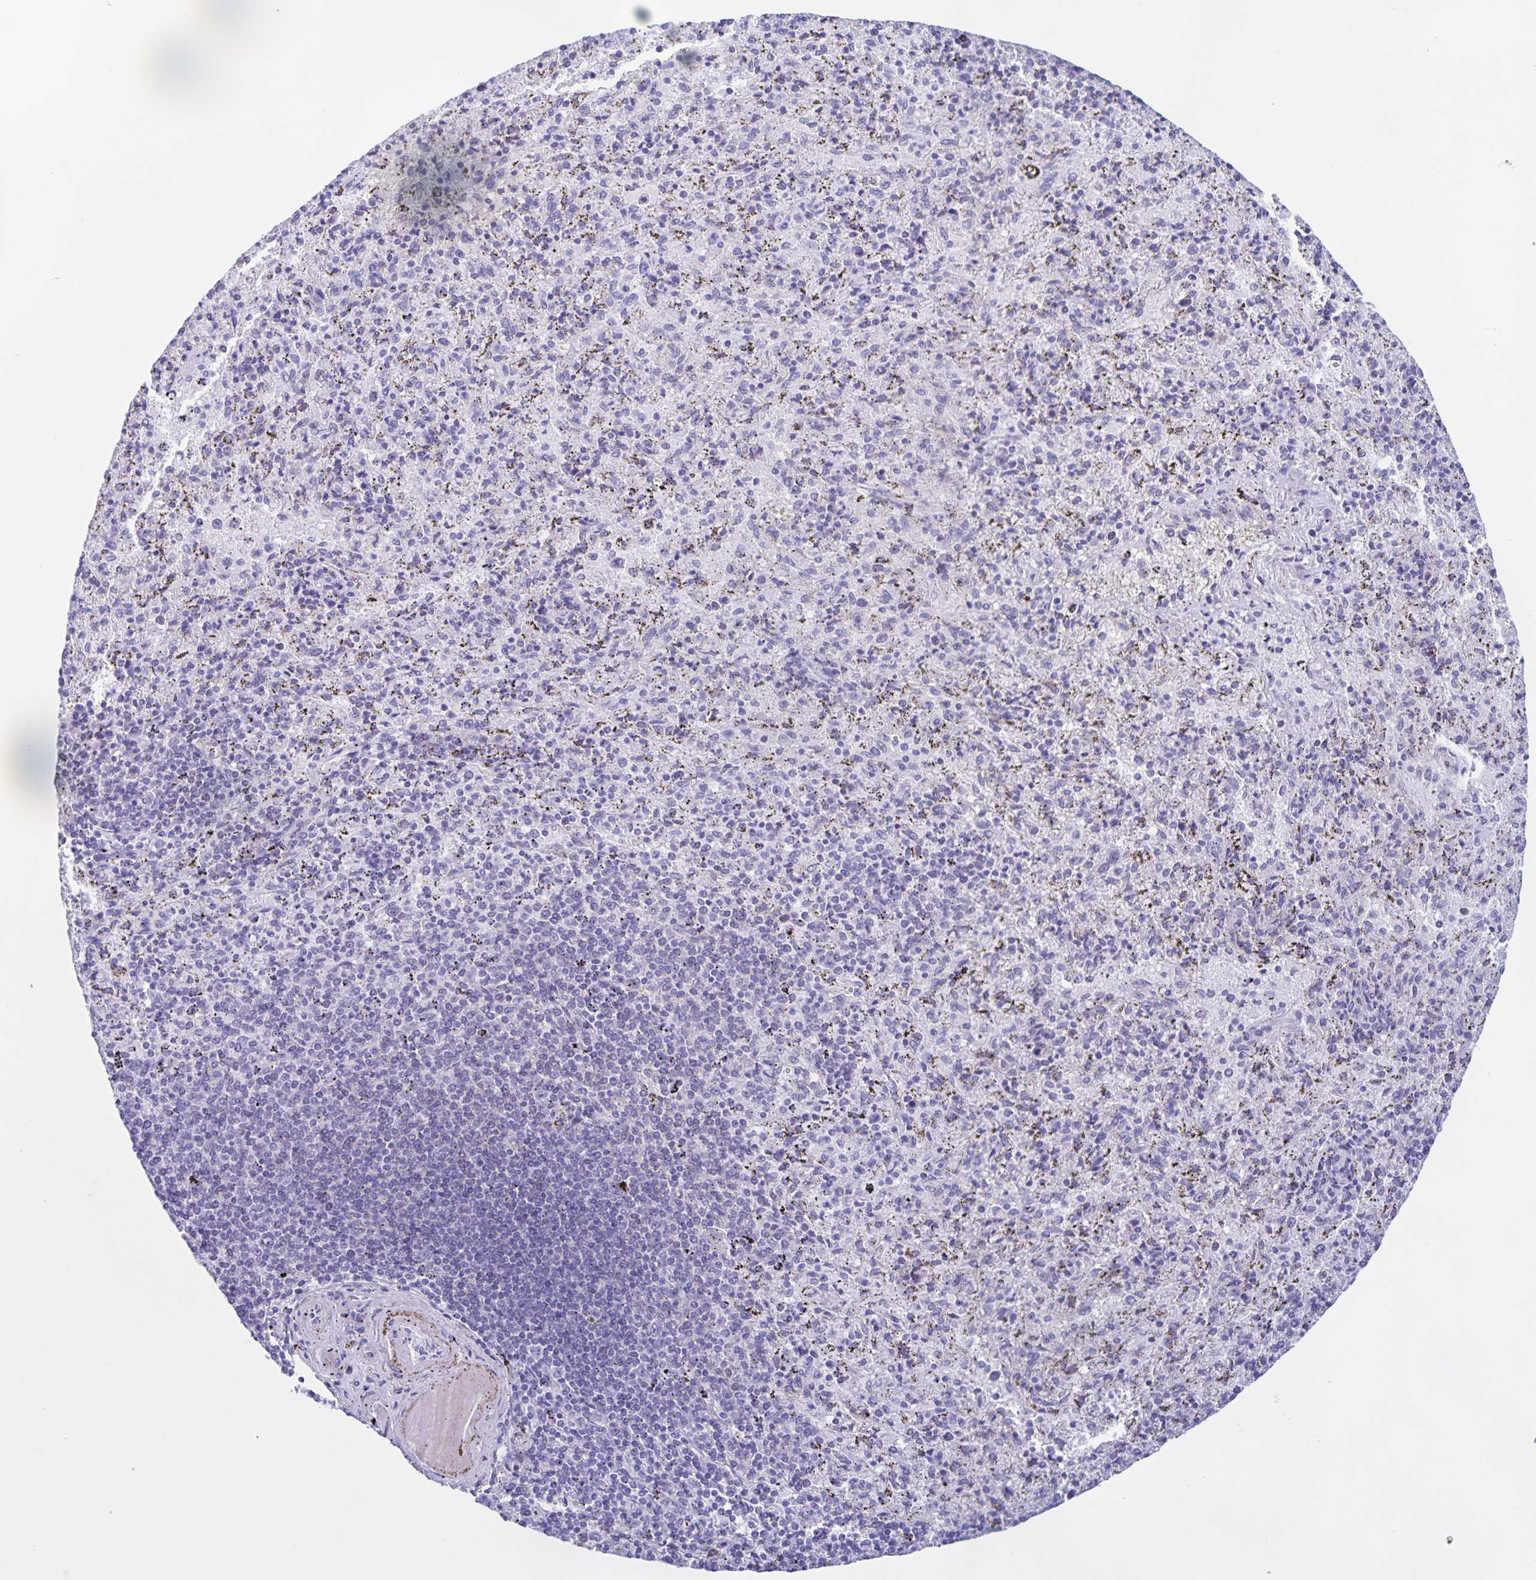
{"staining": {"intensity": "negative", "quantity": "none", "location": "none"}, "tissue": "spleen", "cell_type": "Cells in red pulp", "image_type": "normal", "snomed": [{"axis": "morphology", "description": "Normal tissue, NOS"}, {"axis": "topography", "description": "Spleen"}], "caption": "DAB immunohistochemical staining of unremarkable spleen demonstrates no significant expression in cells in red pulp.", "gene": "CATSPER4", "patient": {"sex": "male", "age": 57}}